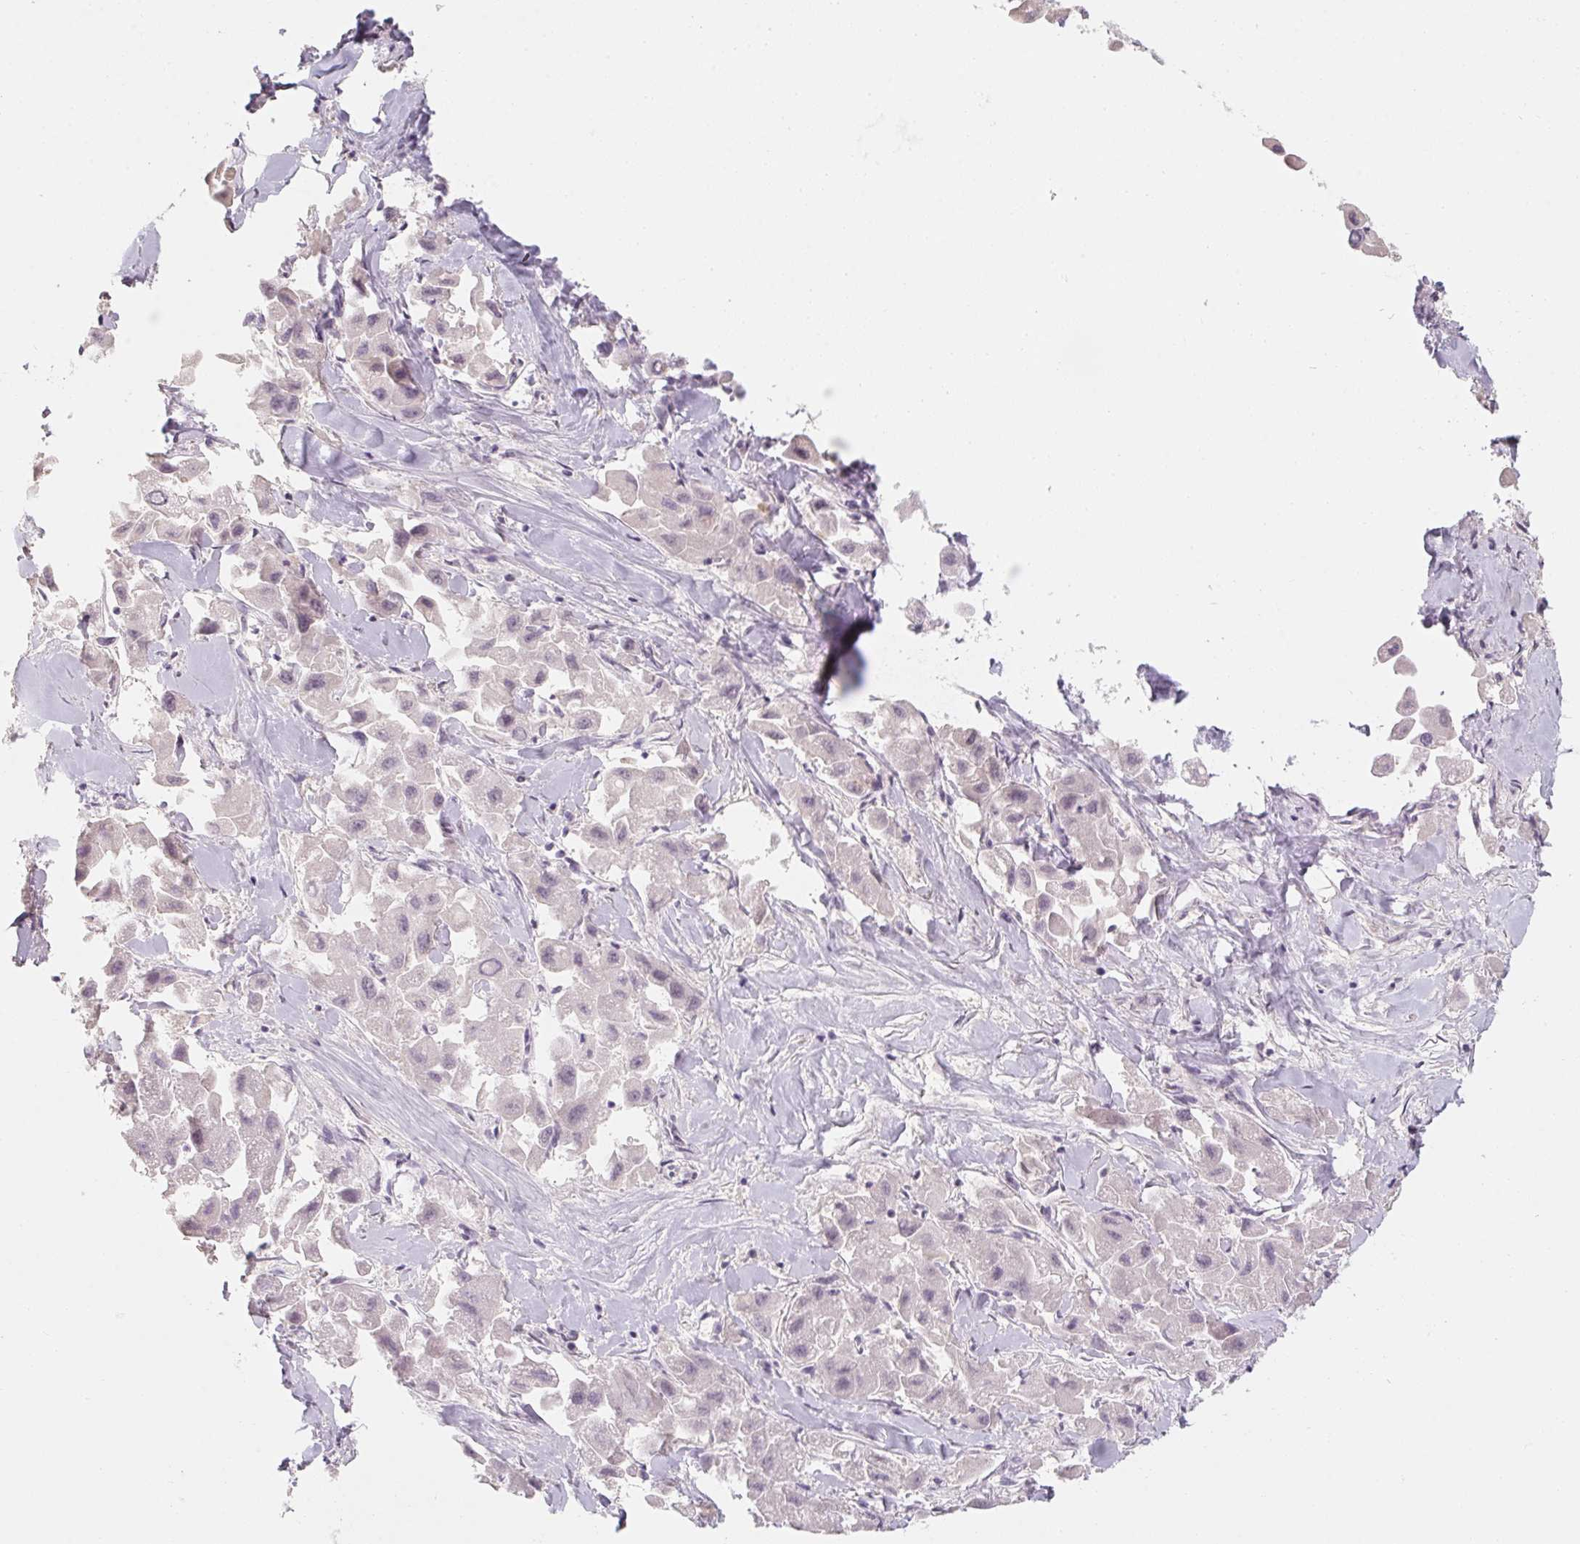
{"staining": {"intensity": "negative", "quantity": "none", "location": "none"}, "tissue": "liver cancer", "cell_type": "Tumor cells", "image_type": "cancer", "snomed": [{"axis": "morphology", "description": "Carcinoma, Hepatocellular, NOS"}, {"axis": "topography", "description": "Liver"}], "caption": "Liver cancer (hepatocellular carcinoma) was stained to show a protein in brown. There is no significant expression in tumor cells. Nuclei are stained in blue.", "gene": "CAPZA3", "patient": {"sex": "male", "age": 24}}